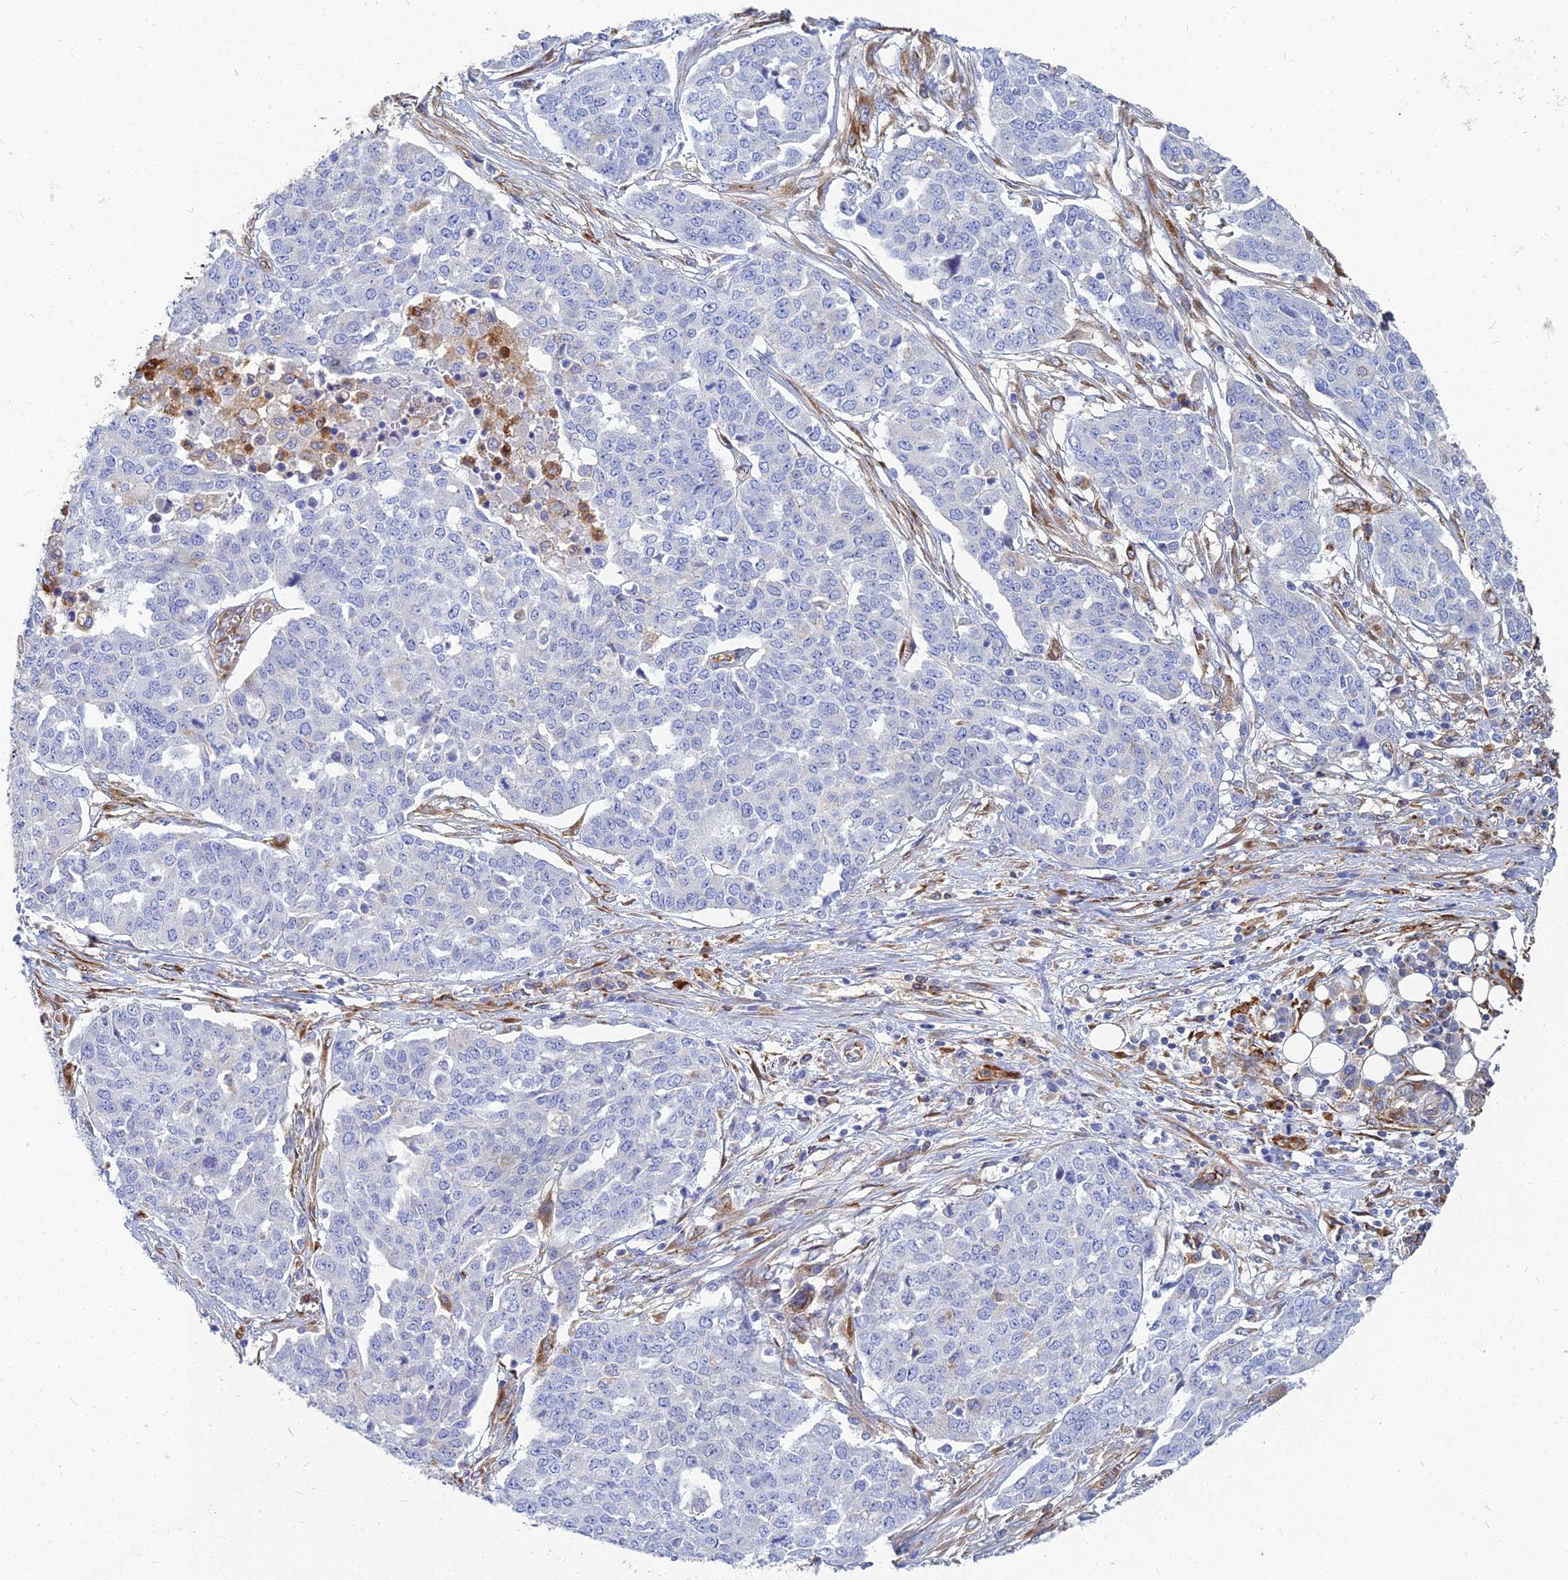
{"staining": {"intensity": "negative", "quantity": "none", "location": "none"}, "tissue": "ovarian cancer", "cell_type": "Tumor cells", "image_type": "cancer", "snomed": [{"axis": "morphology", "description": "Cystadenocarcinoma, serous, NOS"}, {"axis": "topography", "description": "Soft tissue"}, {"axis": "topography", "description": "Ovary"}], "caption": "High power microscopy histopathology image of an IHC micrograph of ovarian serous cystadenocarcinoma, revealing no significant expression in tumor cells.", "gene": "VAT1", "patient": {"sex": "female", "age": 57}}